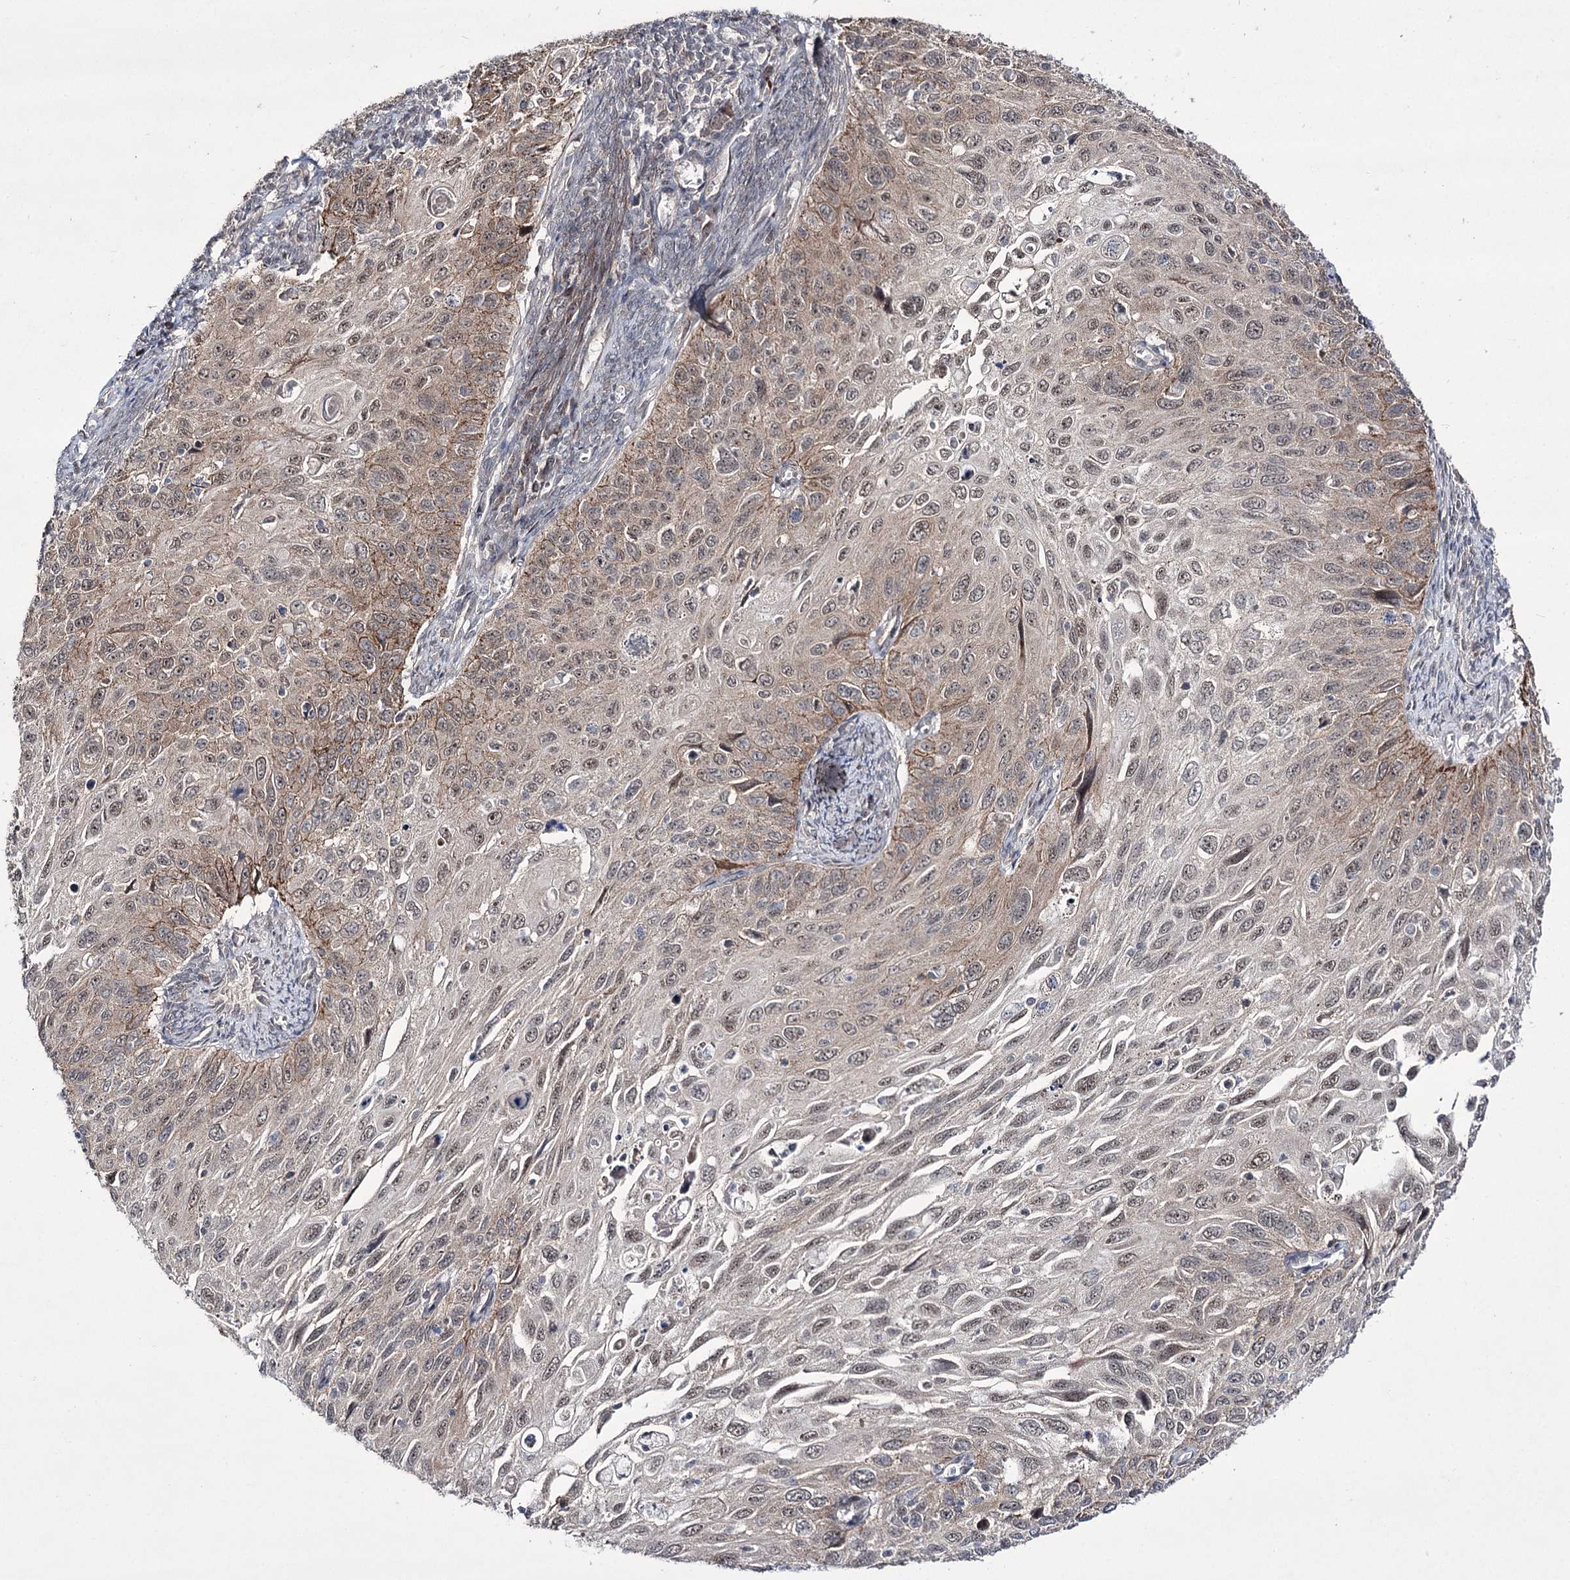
{"staining": {"intensity": "moderate", "quantity": "25%-75%", "location": "cytoplasmic/membranous,nuclear"}, "tissue": "cervical cancer", "cell_type": "Tumor cells", "image_type": "cancer", "snomed": [{"axis": "morphology", "description": "Squamous cell carcinoma, NOS"}, {"axis": "topography", "description": "Cervix"}], "caption": "Human squamous cell carcinoma (cervical) stained with a protein marker shows moderate staining in tumor cells.", "gene": "HOXC11", "patient": {"sex": "female", "age": 70}}